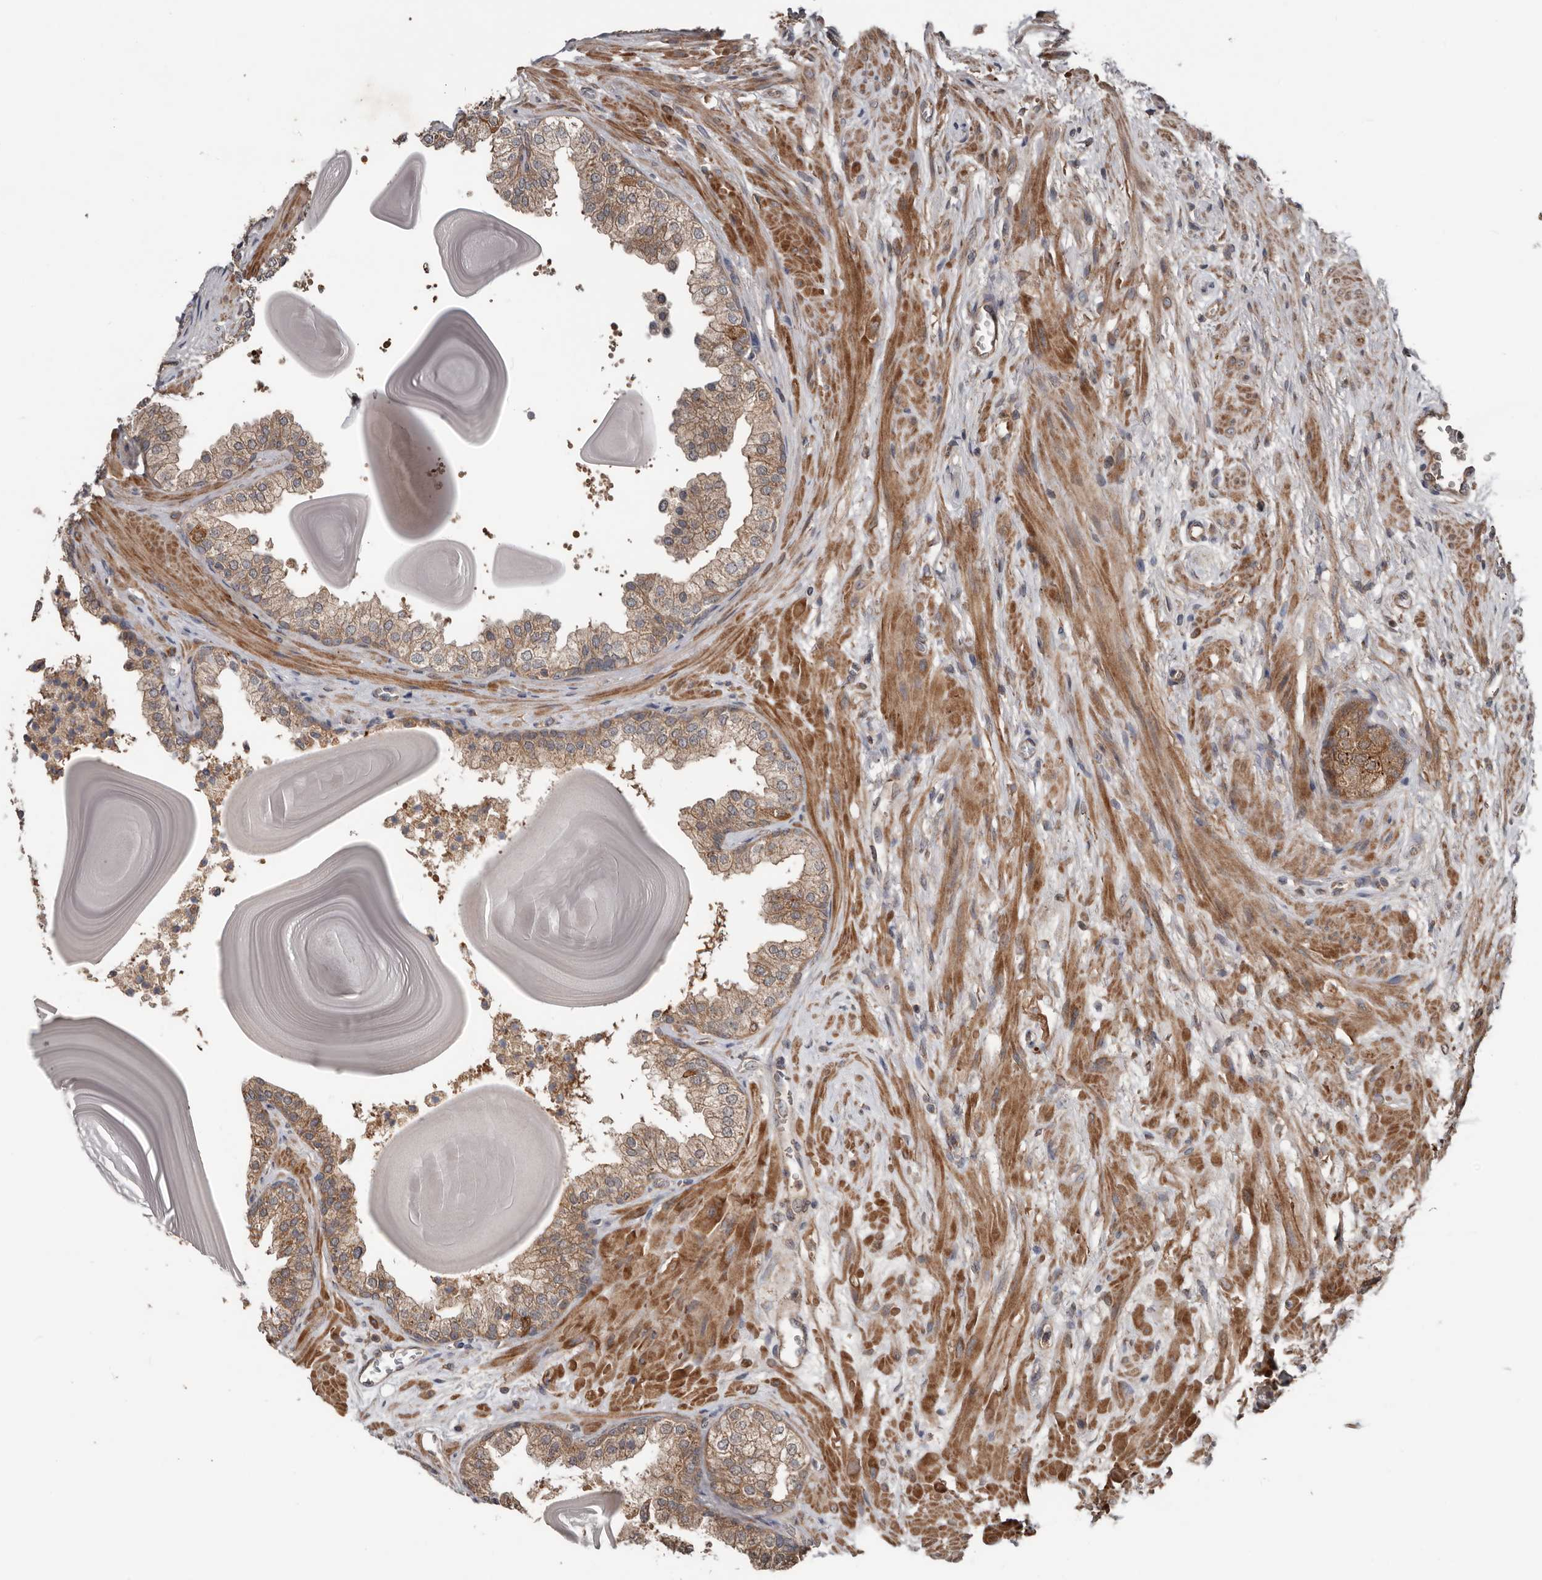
{"staining": {"intensity": "moderate", "quantity": "25%-75%", "location": "cytoplasmic/membranous"}, "tissue": "prostate", "cell_type": "Glandular cells", "image_type": "normal", "snomed": [{"axis": "morphology", "description": "Normal tissue, NOS"}, {"axis": "topography", "description": "Prostate"}], "caption": "Prostate stained with DAB IHC shows medium levels of moderate cytoplasmic/membranous positivity in approximately 25%-75% of glandular cells.", "gene": "DNAJB4", "patient": {"sex": "male", "age": 48}}